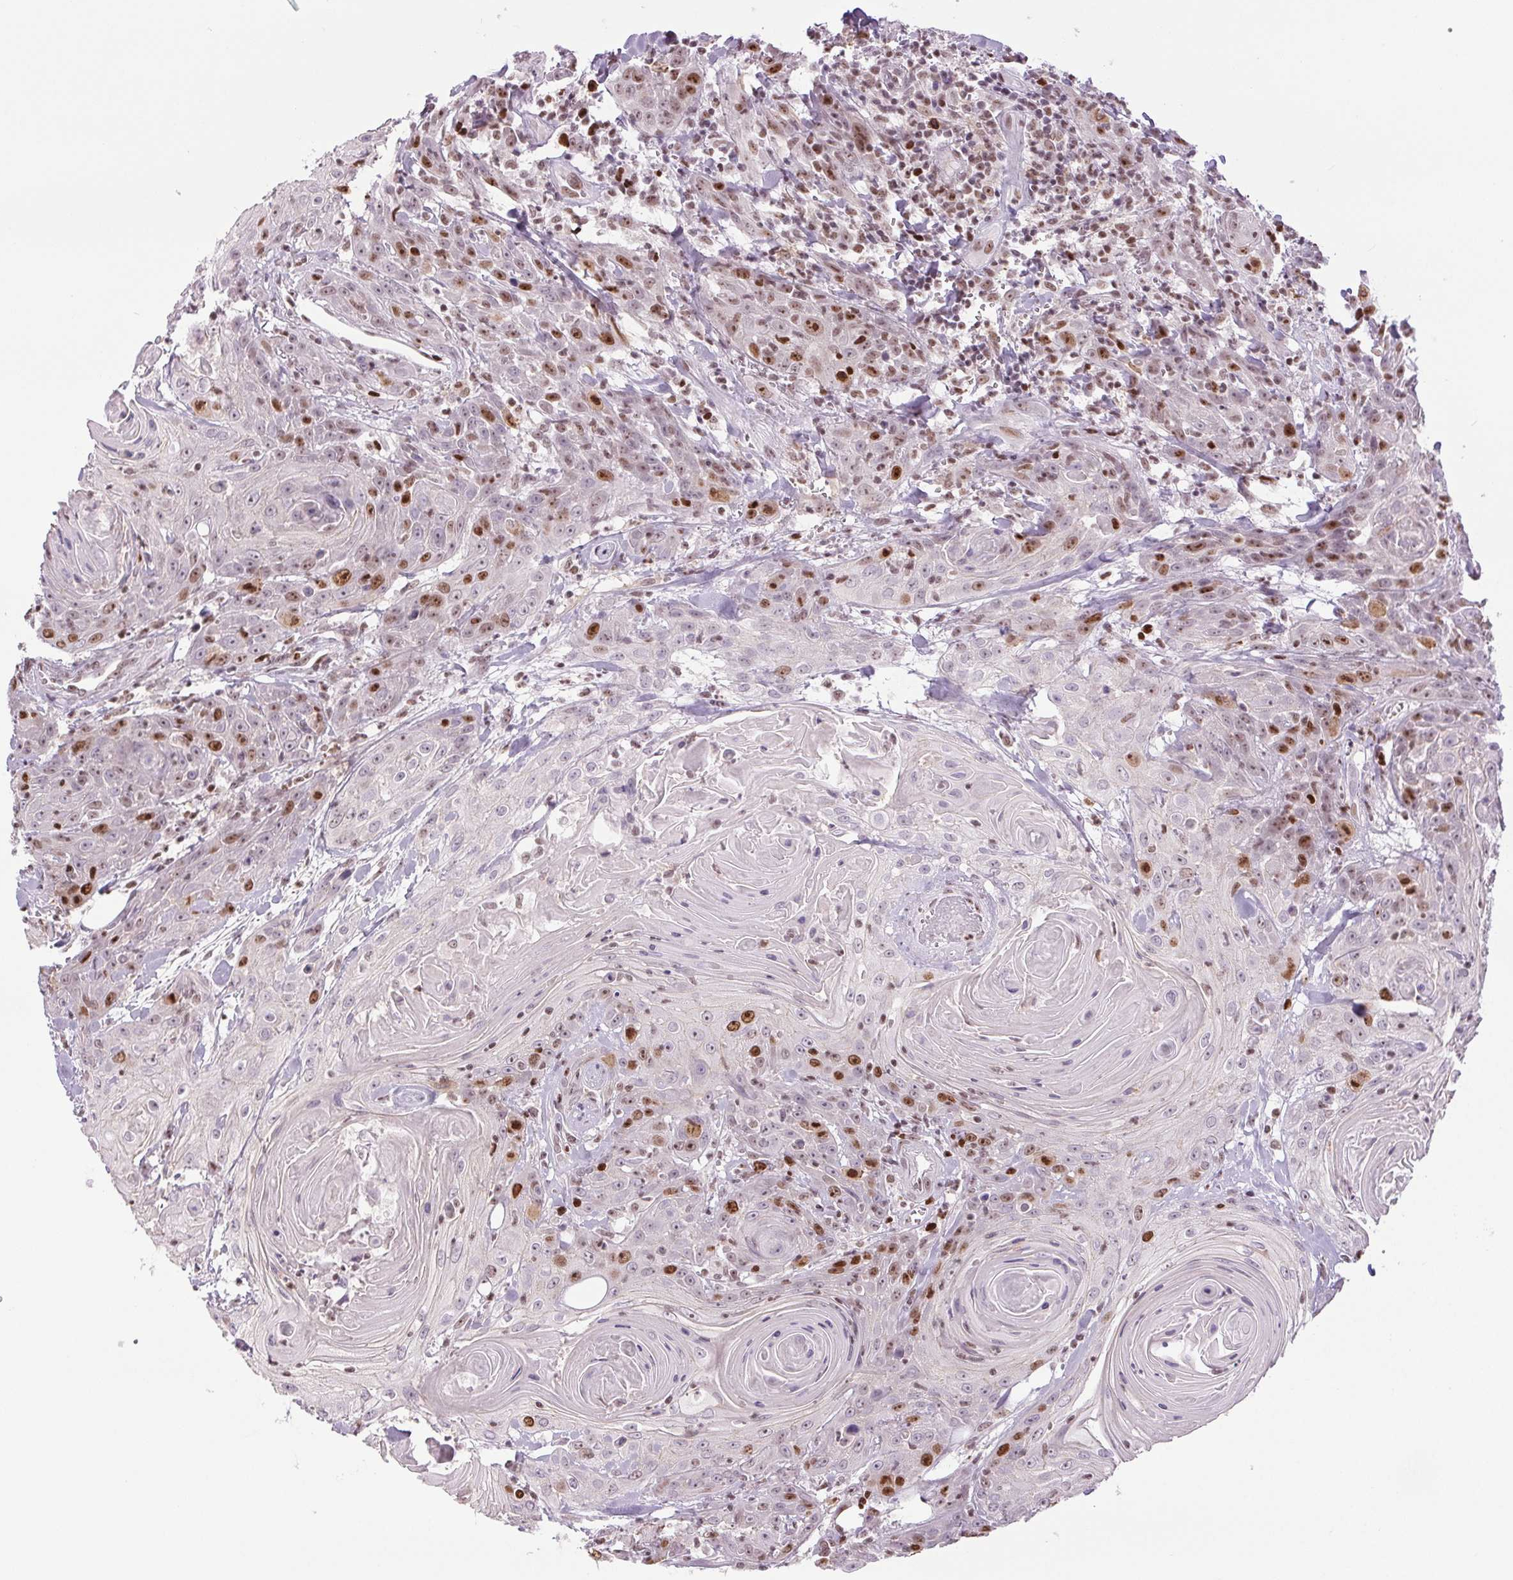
{"staining": {"intensity": "strong", "quantity": "<25%", "location": "nuclear"}, "tissue": "head and neck cancer", "cell_type": "Tumor cells", "image_type": "cancer", "snomed": [{"axis": "morphology", "description": "Squamous cell carcinoma, NOS"}, {"axis": "topography", "description": "Head-Neck"}], "caption": "Immunohistochemical staining of human head and neck squamous cell carcinoma exhibits medium levels of strong nuclear positivity in about <25% of tumor cells. (DAB IHC with brightfield microscopy, high magnification).", "gene": "SMIM6", "patient": {"sex": "female", "age": 84}}